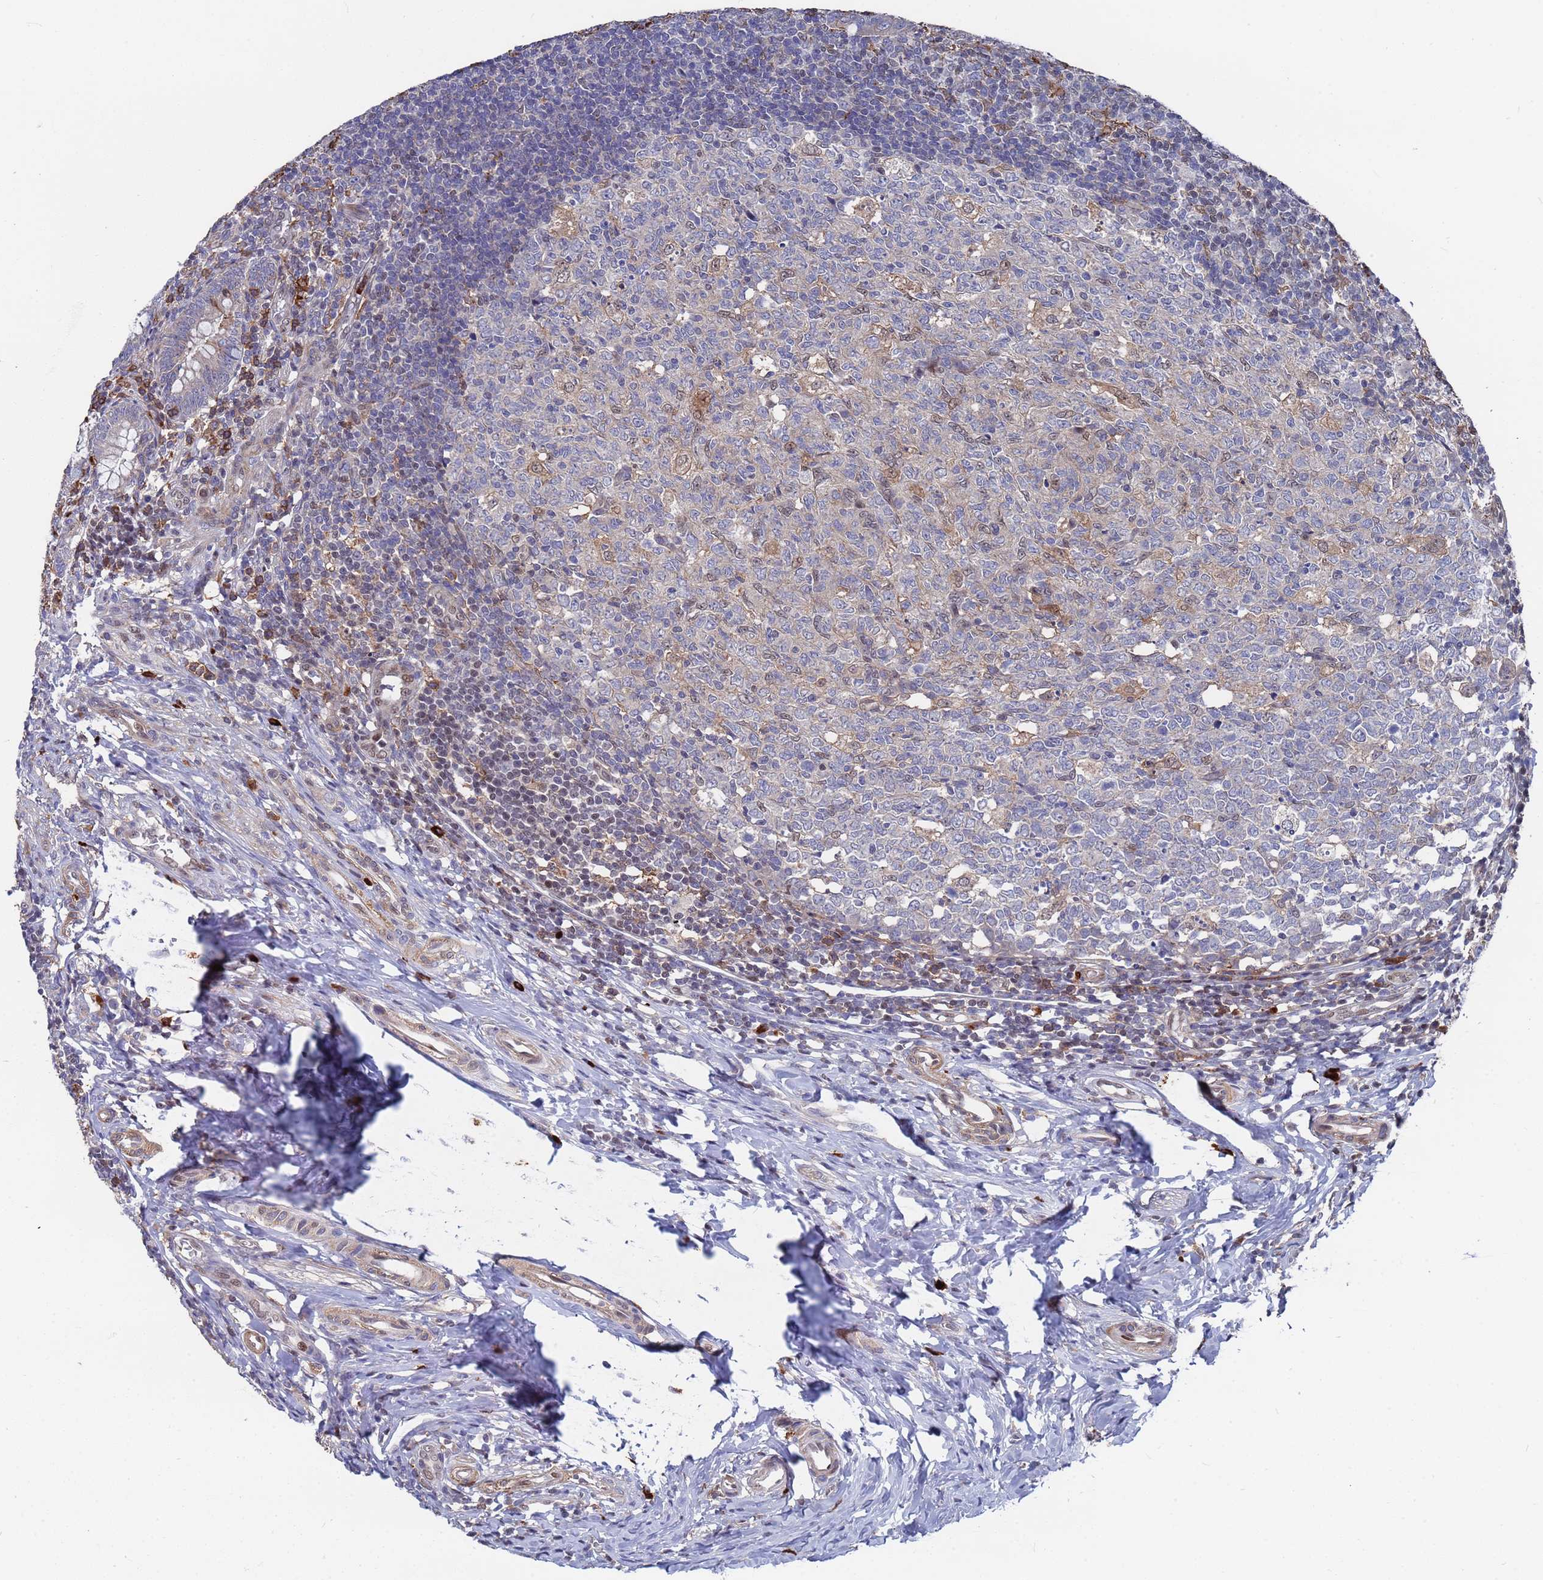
{"staining": {"intensity": "weak", "quantity": "25%-75%", "location": "cytoplasmic/membranous"}, "tissue": "appendix", "cell_type": "Glandular cells", "image_type": "normal", "snomed": [{"axis": "morphology", "description": "Normal tissue, NOS"}, {"axis": "topography", "description": "Appendix"}], "caption": "This micrograph displays immunohistochemistry (IHC) staining of benign human appendix, with low weak cytoplasmic/membranous staining in approximately 25%-75% of glandular cells.", "gene": "TMBIM6", "patient": {"sex": "male", "age": 14}}